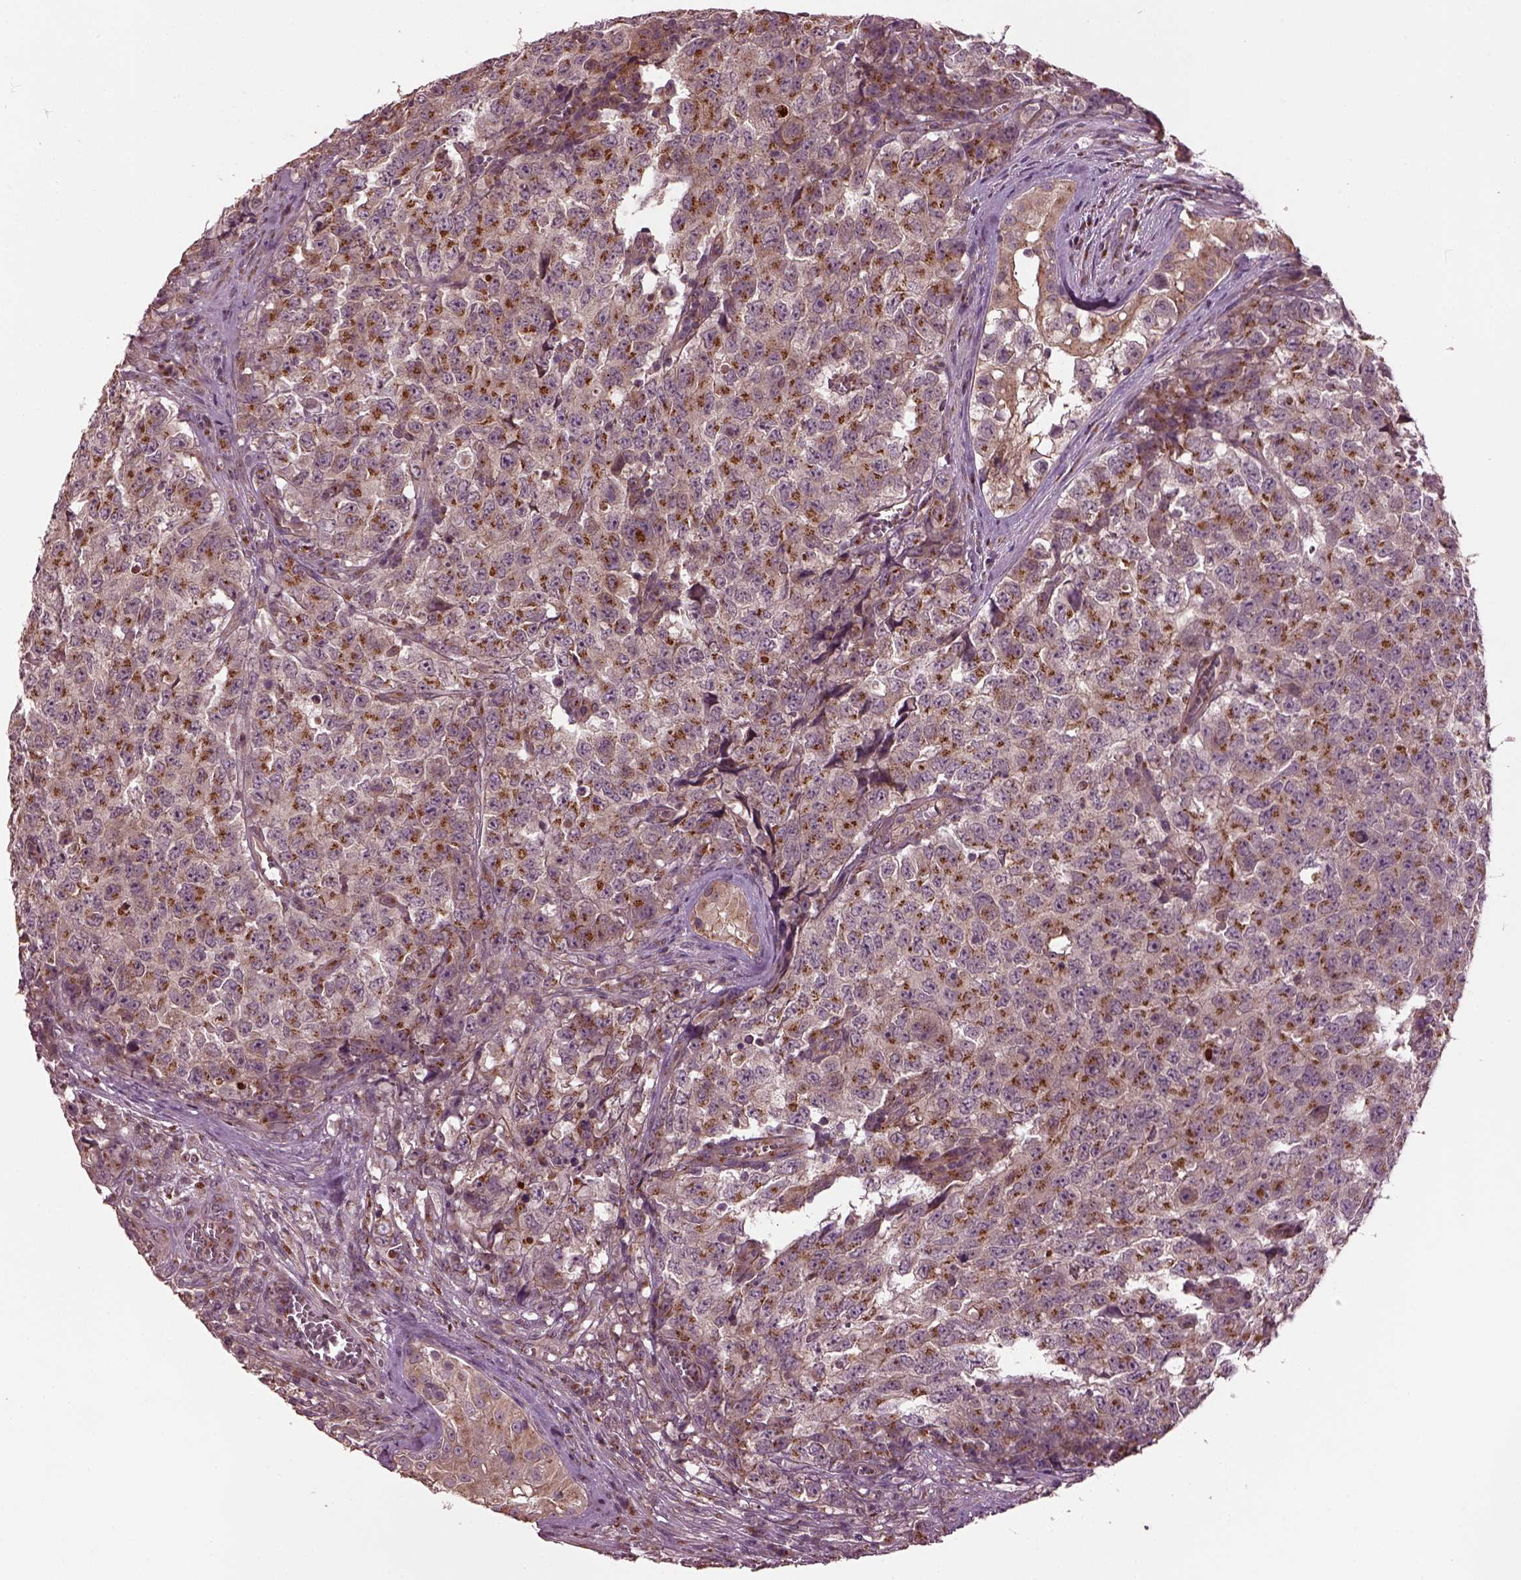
{"staining": {"intensity": "moderate", "quantity": "25%-75%", "location": "cytoplasmic/membranous"}, "tissue": "testis cancer", "cell_type": "Tumor cells", "image_type": "cancer", "snomed": [{"axis": "morphology", "description": "Carcinoma, Embryonal, NOS"}, {"axis": "topography", "description": "Testis"}], "caption": "About 25%-75% of tumor cells in human testis cancer display moderate cytoplasmic/membranous protein staining as visualized by brown immunohistochemical staining.", "gene": "RUFY3", "patient": {"sex": "male", "age": 23}}